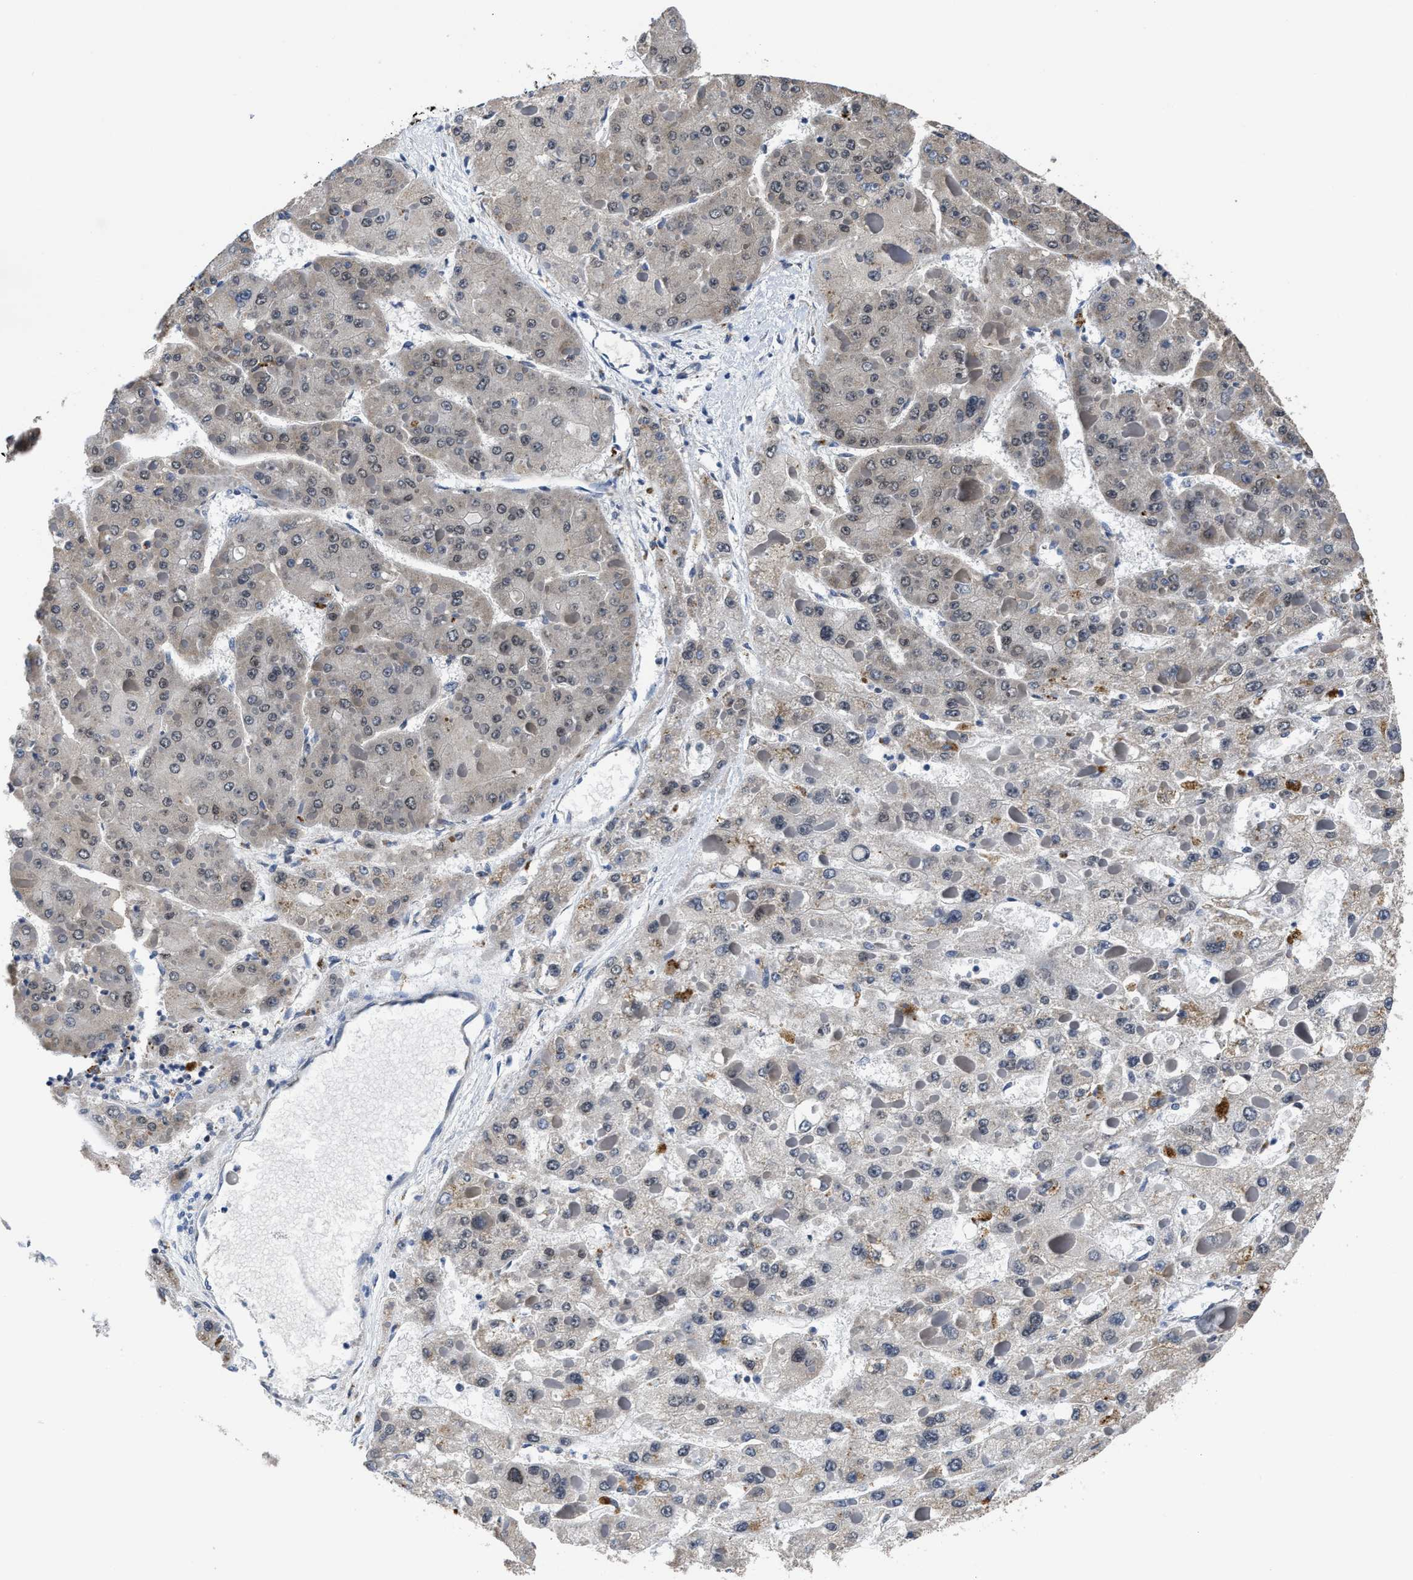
{"staining": {"intensity": "weak", "quantity": "<25%", "location": "cytoplasmic/membranous"}, "tissue": "liver cancer", "cell_type": "Tumor cells", "image_type": "cancer", "snomed": [{"axis": "morphology", "description": "Carcinoma, Hepatocellular, NOS"}, {"axis": "topography", "description": "Liver"}], "caption": "Immunohistochemical staining of liver cancer (hepatocellular carcinoma) reveals no significant expression in tumor cells.", "gene": "GHITM", "patient": {"sex": "female", "age": 73}}